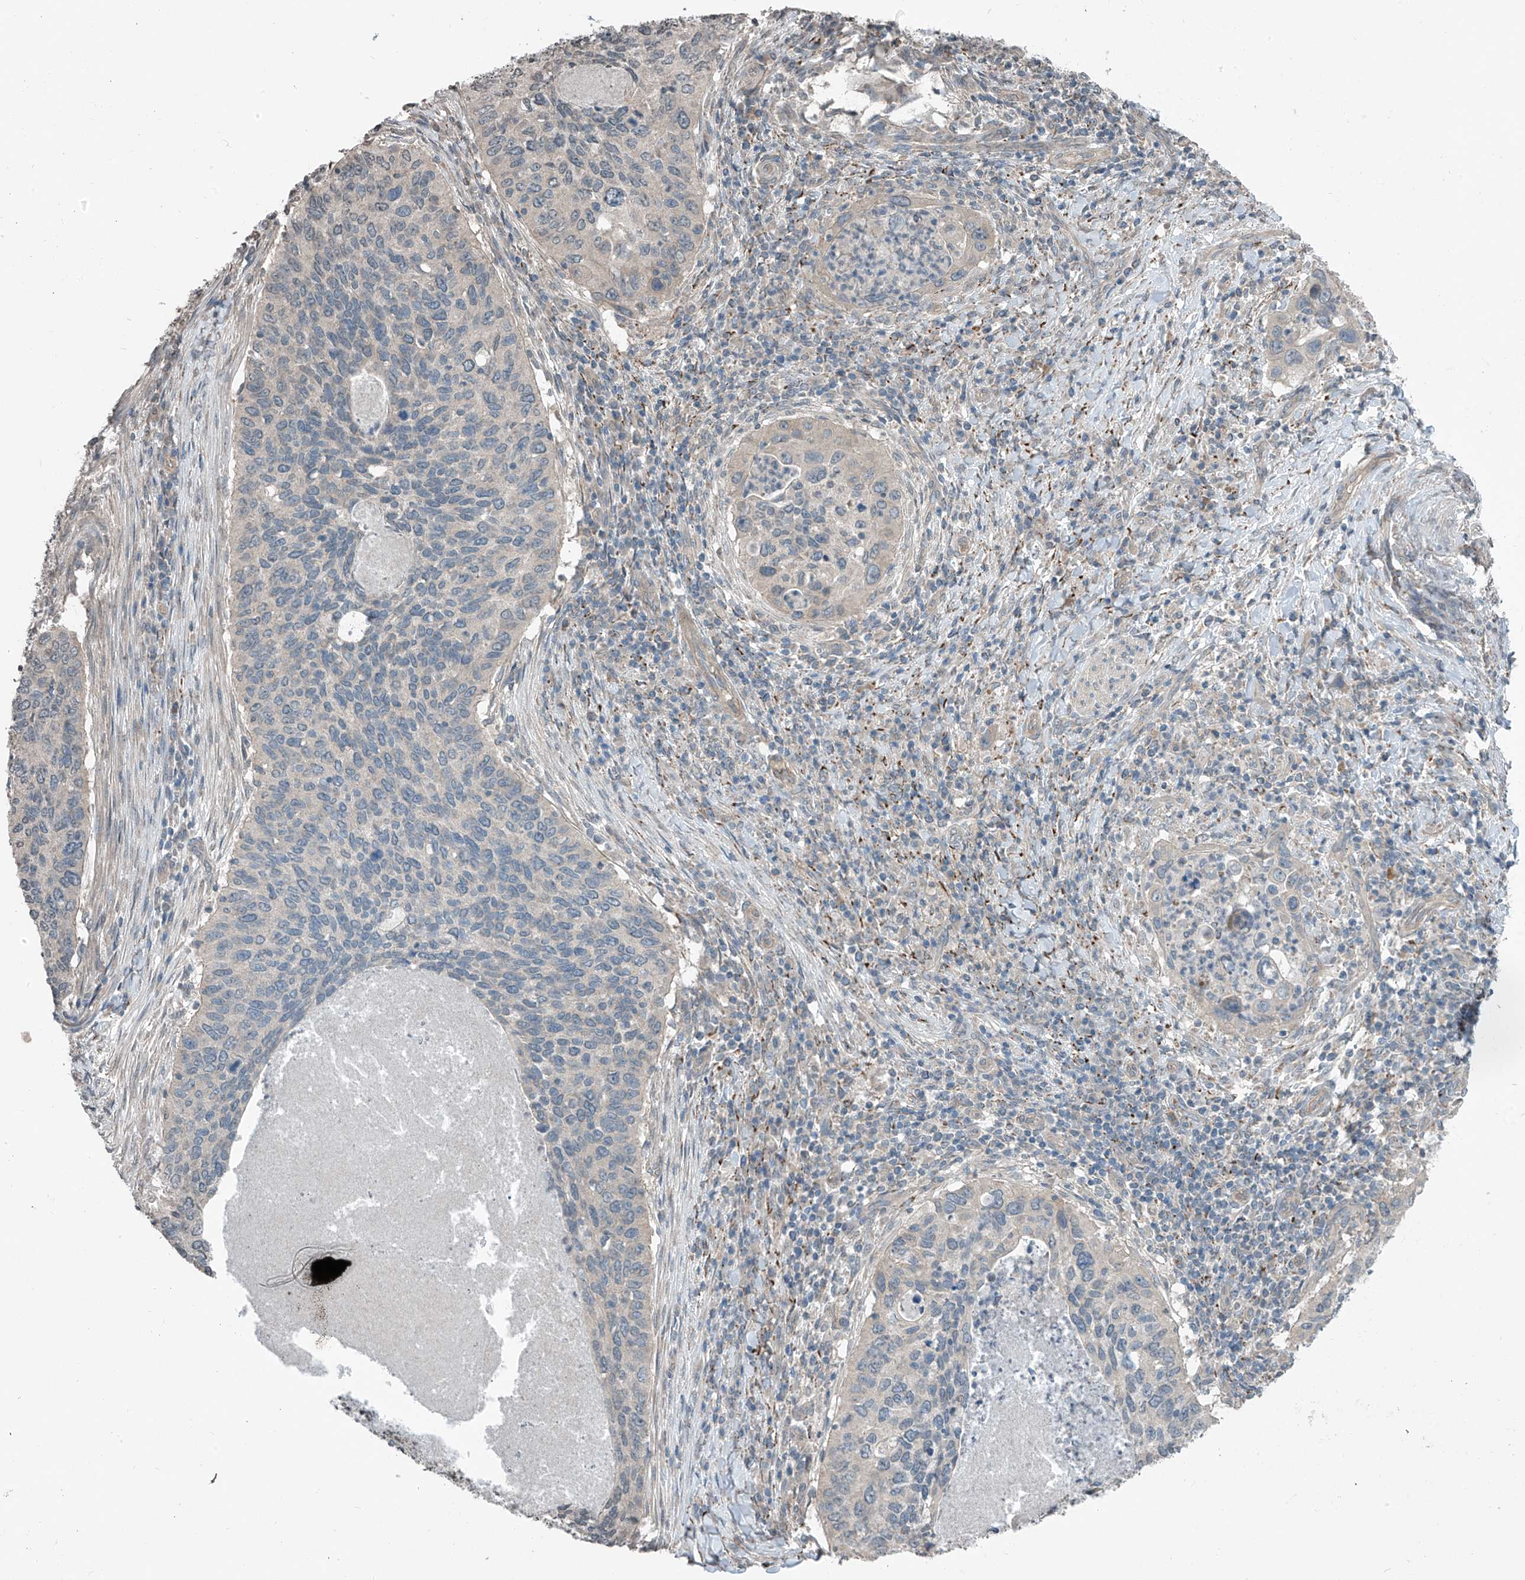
{"staining": {"intensity": "negative", "quantity": "none", "location": "none"}, "tissue": "cervical cancer", "cell_type": "Tumor cells", "image_type": "cancer", "snomed": [{"axis": "morphology", "description": "Squamous cell carcinoma, NOS"}, {"axis": "topography", "description": "Cervix"}], "caption": "The micrograph exhibits no staining of tumor cells in cervical cancer (squamous cell carcinoma). (Stains: DAB IHC with hematoxylin counter stain, Microscopy: brightfield microscopy at high magnification).", "gene": "HOXA11", "patient": {"sex": "female", "age": 38}}